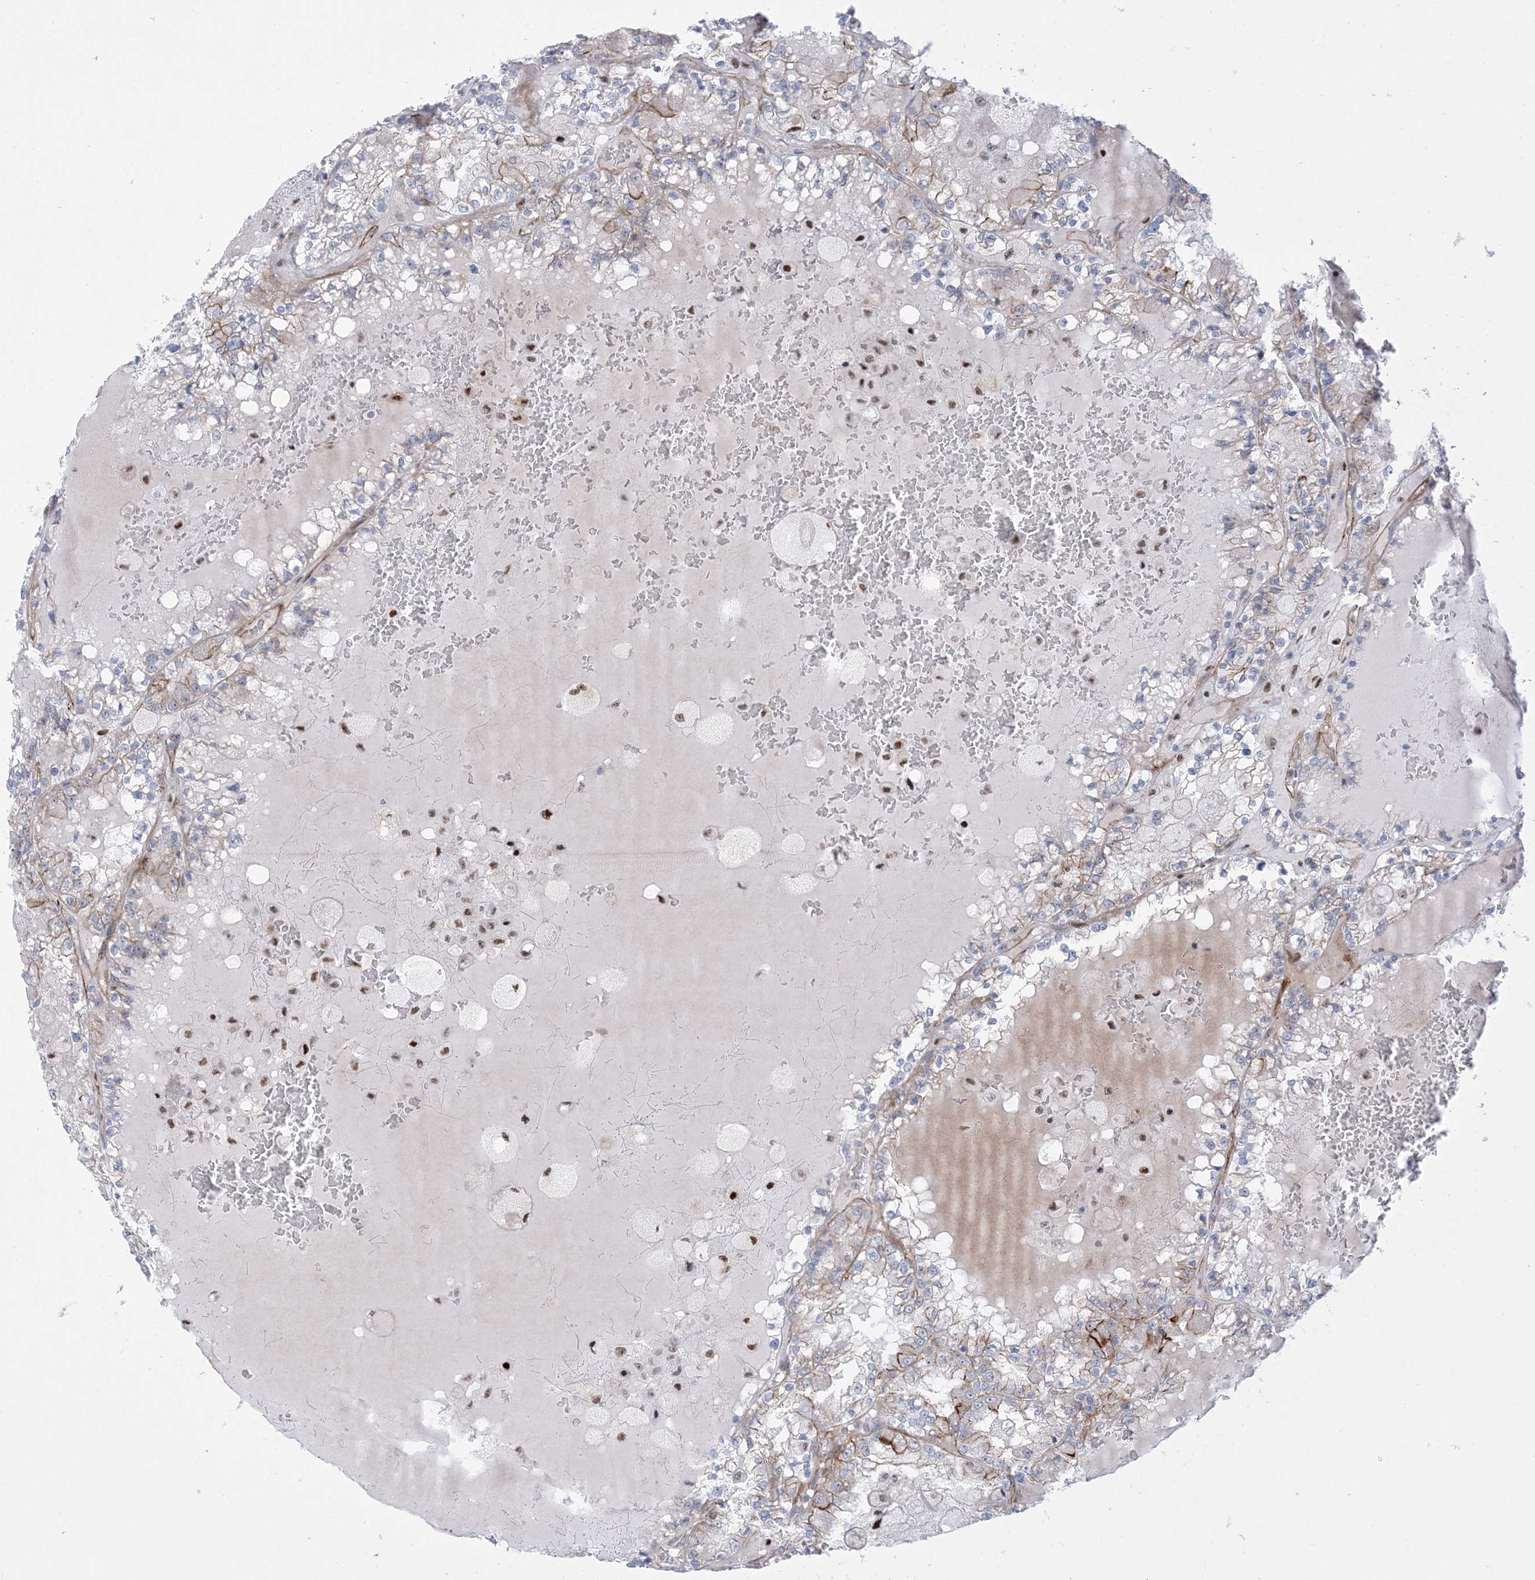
{"staining": {"intensity": "moderate", "quantity": "<25%", "location": "cytoplasmic/membranous"}, "tissue": "renal cancer", "cell_type": "Tumor cells", "image_type": "cancer", "snomed": [{"axis": "morphology", "description": "Adenocarcinoma, NOS"}, {"axis": "topography", "description": "Kidney"}], "caption": "Protein expression analysis of human renal cancer (adenocarcinoma) reveals moderate cytoplasmic/membranous staining in about <25% of tumor cells.", "gene": "MARS2", "patient": {"sex": "female", "age": 56}}